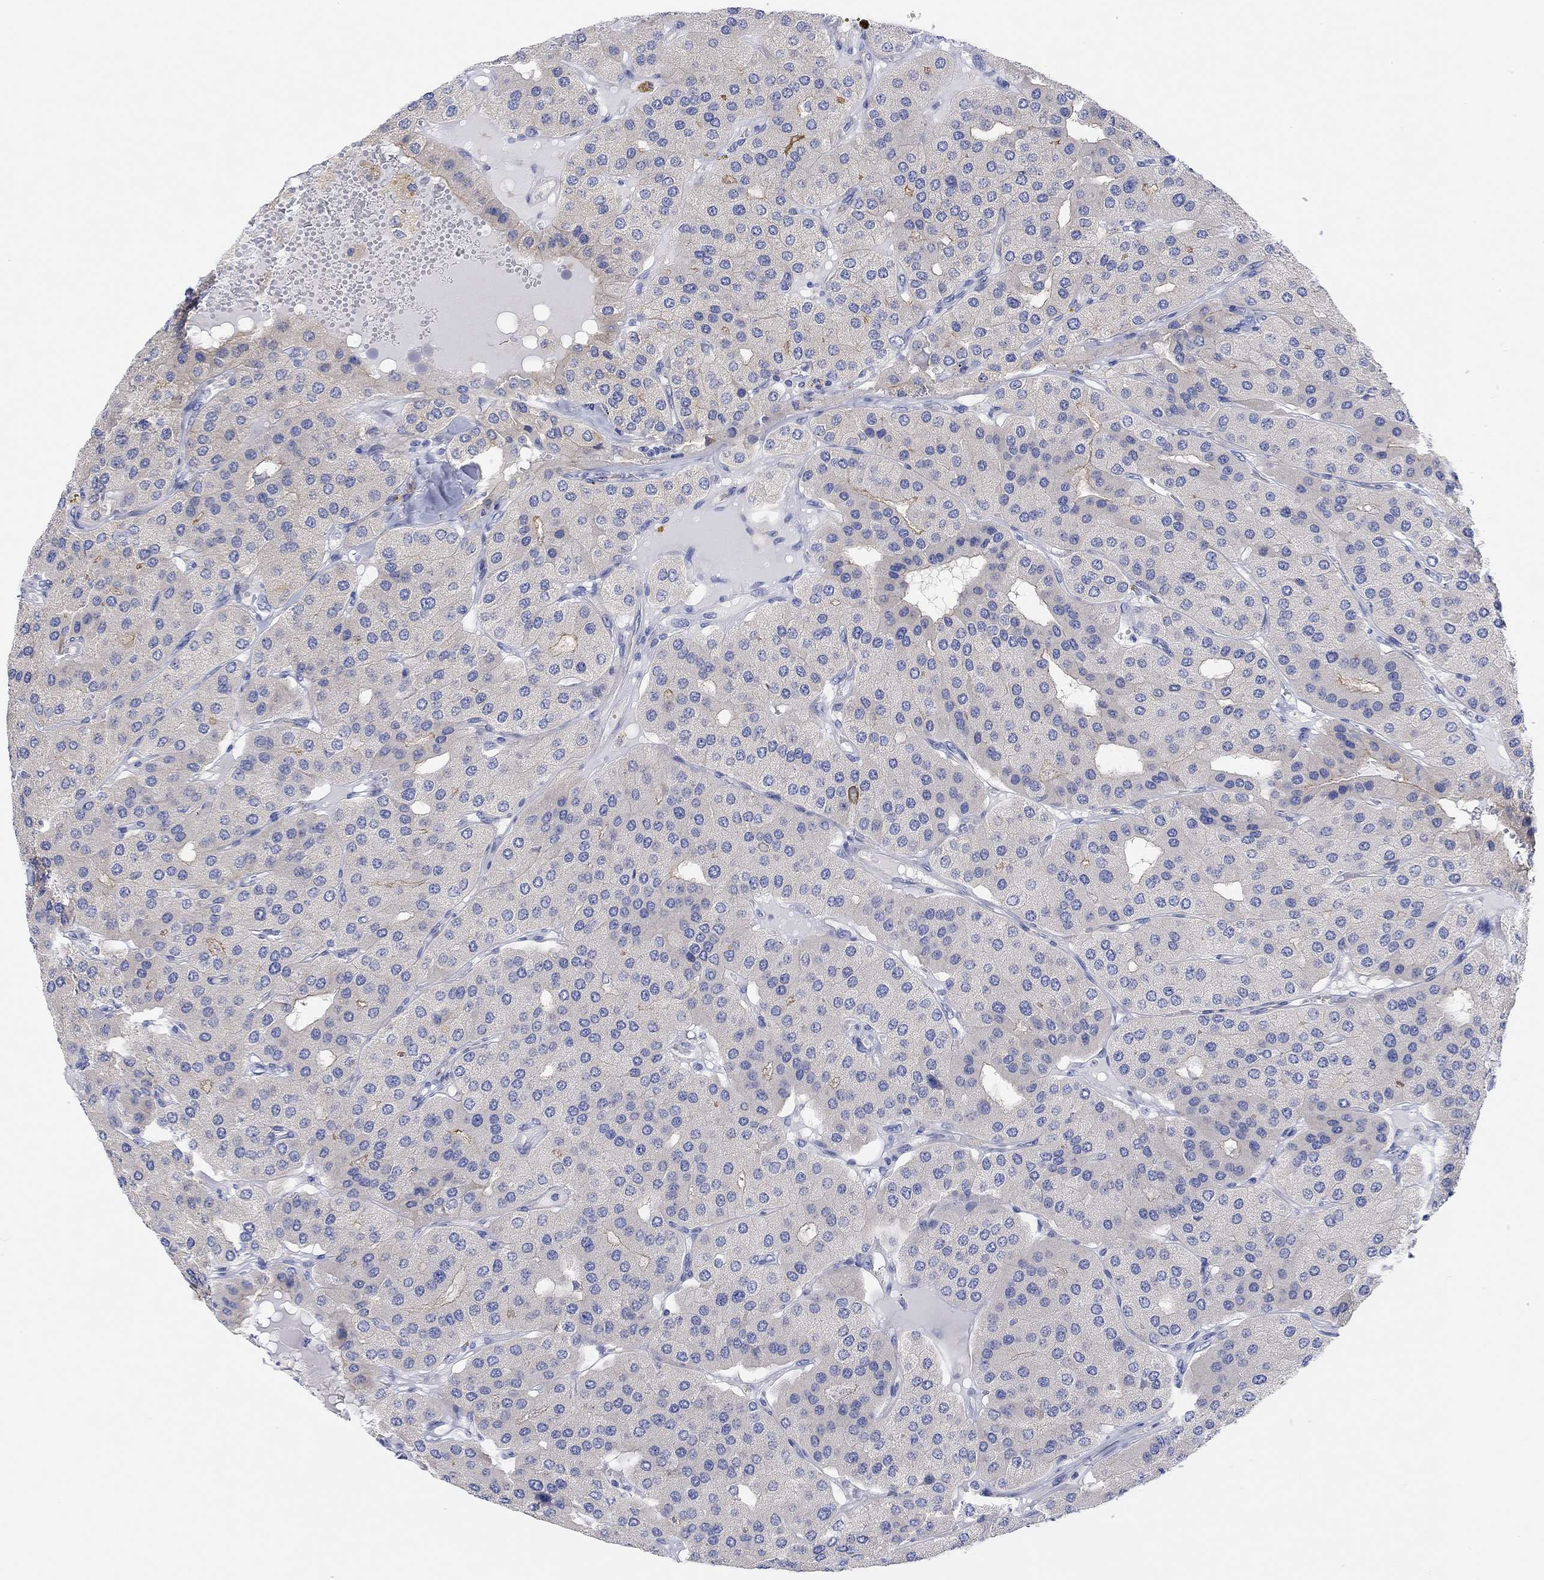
{"staining": {"intensity": "weak", "quantity": "<25%", "location": "cytoplasmic/membranous"}, "tissue": "parathyroid gland", "cell_type": "Glandular cells", "image_type": "normal", "snomed": [{"axis": "morphology", "description": "Normal tissue, NOS"}, {"axis": "morphology", "description": "Adenoma, NOS"}, {"axis": "topography", "description": "Parathyroid gland"}], "caption": "Immunohistochemical staining of normal parathyroid gland exhibits no significant expression in glandular cells. Brightfield microscopy of immunohistochemistry (IHC) stained with DAB (brown) and hematoxylin (blue), captured at high magnification.", "gene": "RGS1", "patient": {"sex": "female", "age": 86}}